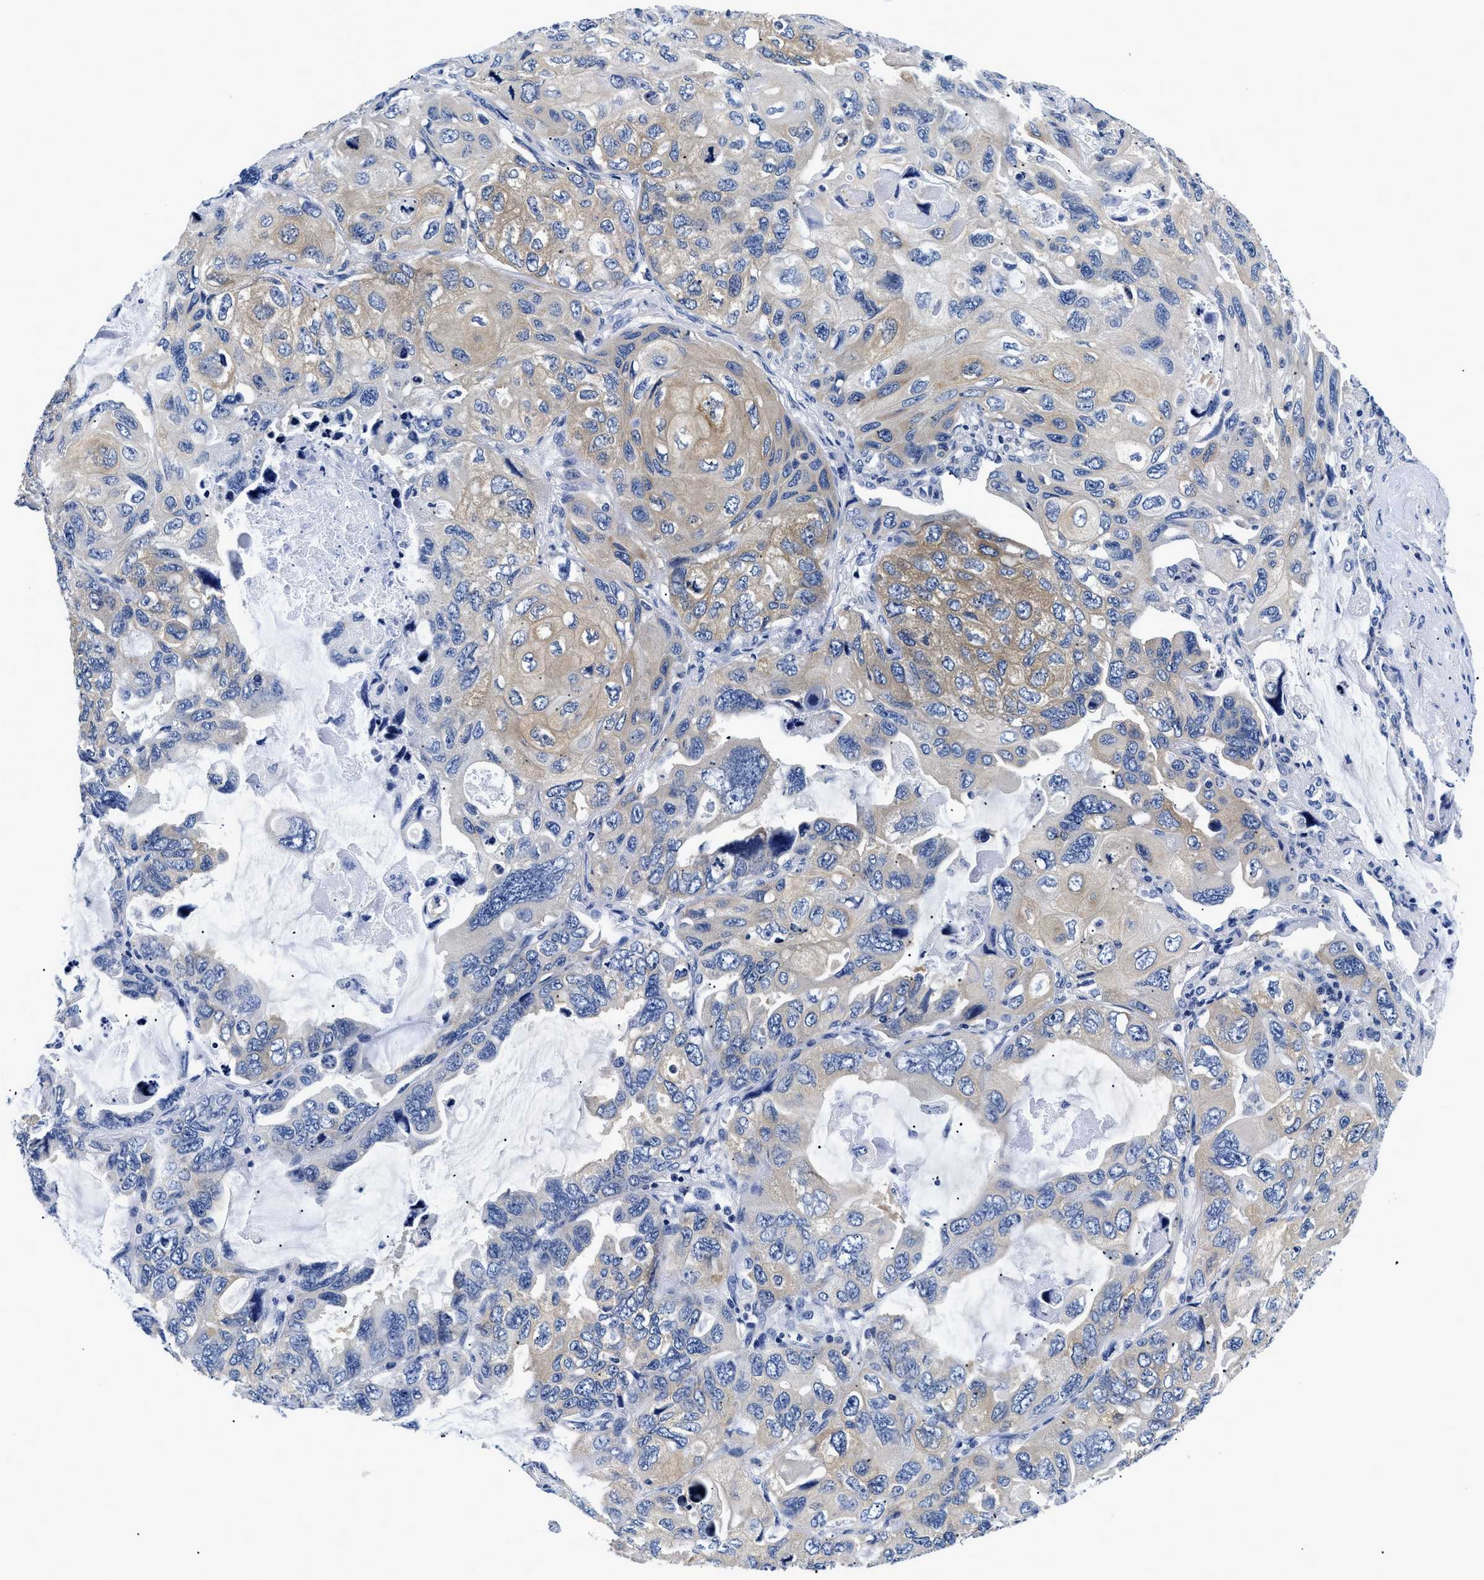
{"staining": {"intensity": "weak", "quantity": "25%-75%", "location": "cytoplasmic/membranous"}, "tissue": "lung cancer", "cell_type": "Tumor cells", "image_type": "cancer", "snomed": [{"axis": "morphology", "description": "Squamous cell carcinoma, NOS"}, {"axis": "topography", "description": "Lung"}], "caption": "Protein positivity by IHC exhibits weak cytoplasmic/membranous staining in approximately 25%-75% of tumor cells in lung cancer.", "gene": "MEA1", "patient": {"sex": "female", "age": 73}}